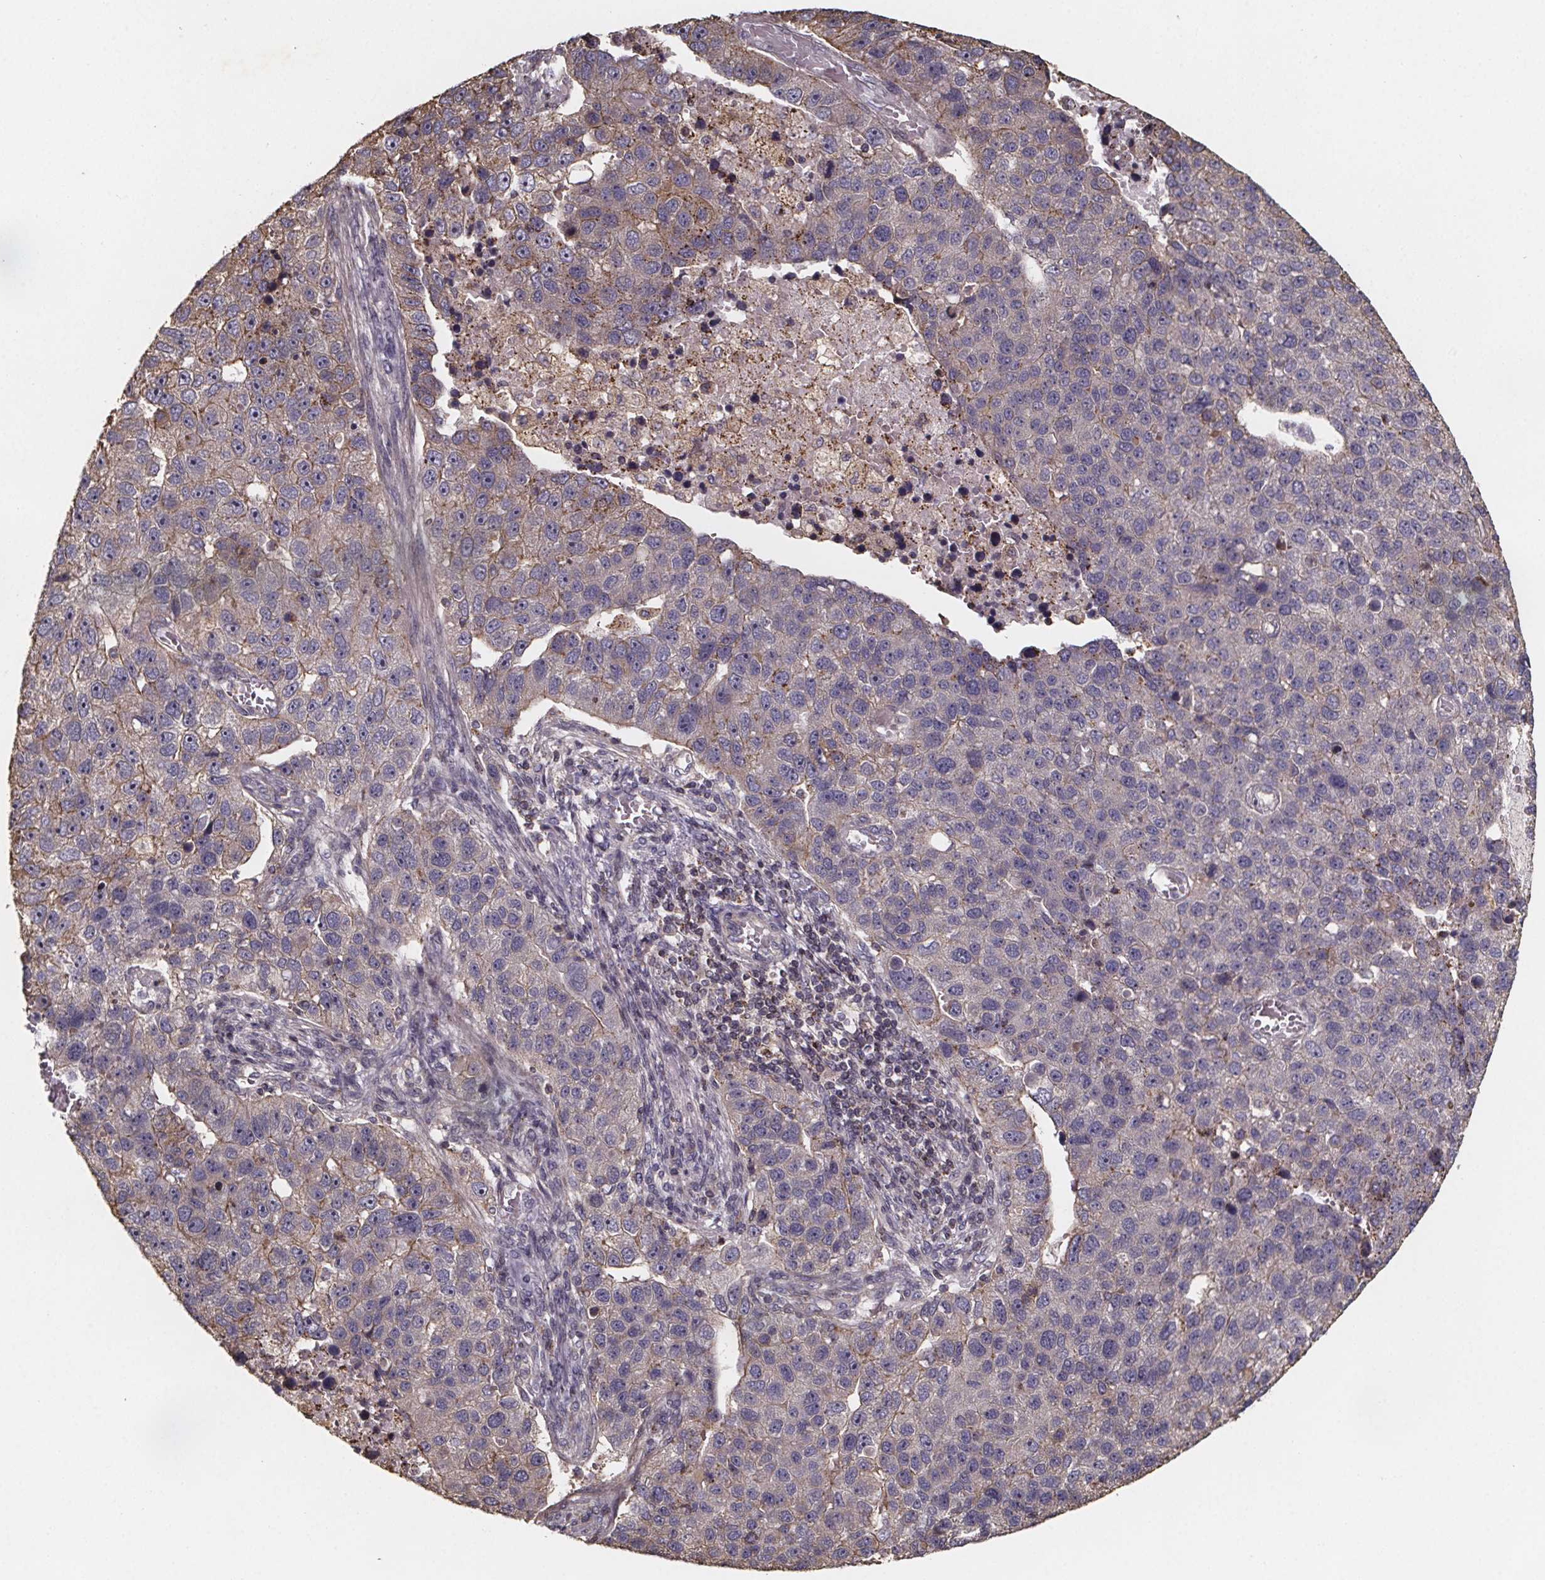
{"staining": {"intensity": "moderate", "quantity": "<25%", "location": "cytoplasmic/membranous"}, "tissue": "pancreatic cancer", "cell_type": "Tumor cells", "image_type": "cancer", "snomed": [{"axis": "morphology", "description": "Adenocarcinoma, NOS"}, {"axis": "topography", "description": "Pancreas"}], "caption": "Brown immunohistochemical staining in human pancreatic cancer (adenocarcinoma) displays moderate cytoplasmic/membranous expression in about <25% of tumor cells.", "gene": "ZNF879", "patient": {"sex": "female", "age": 61}}